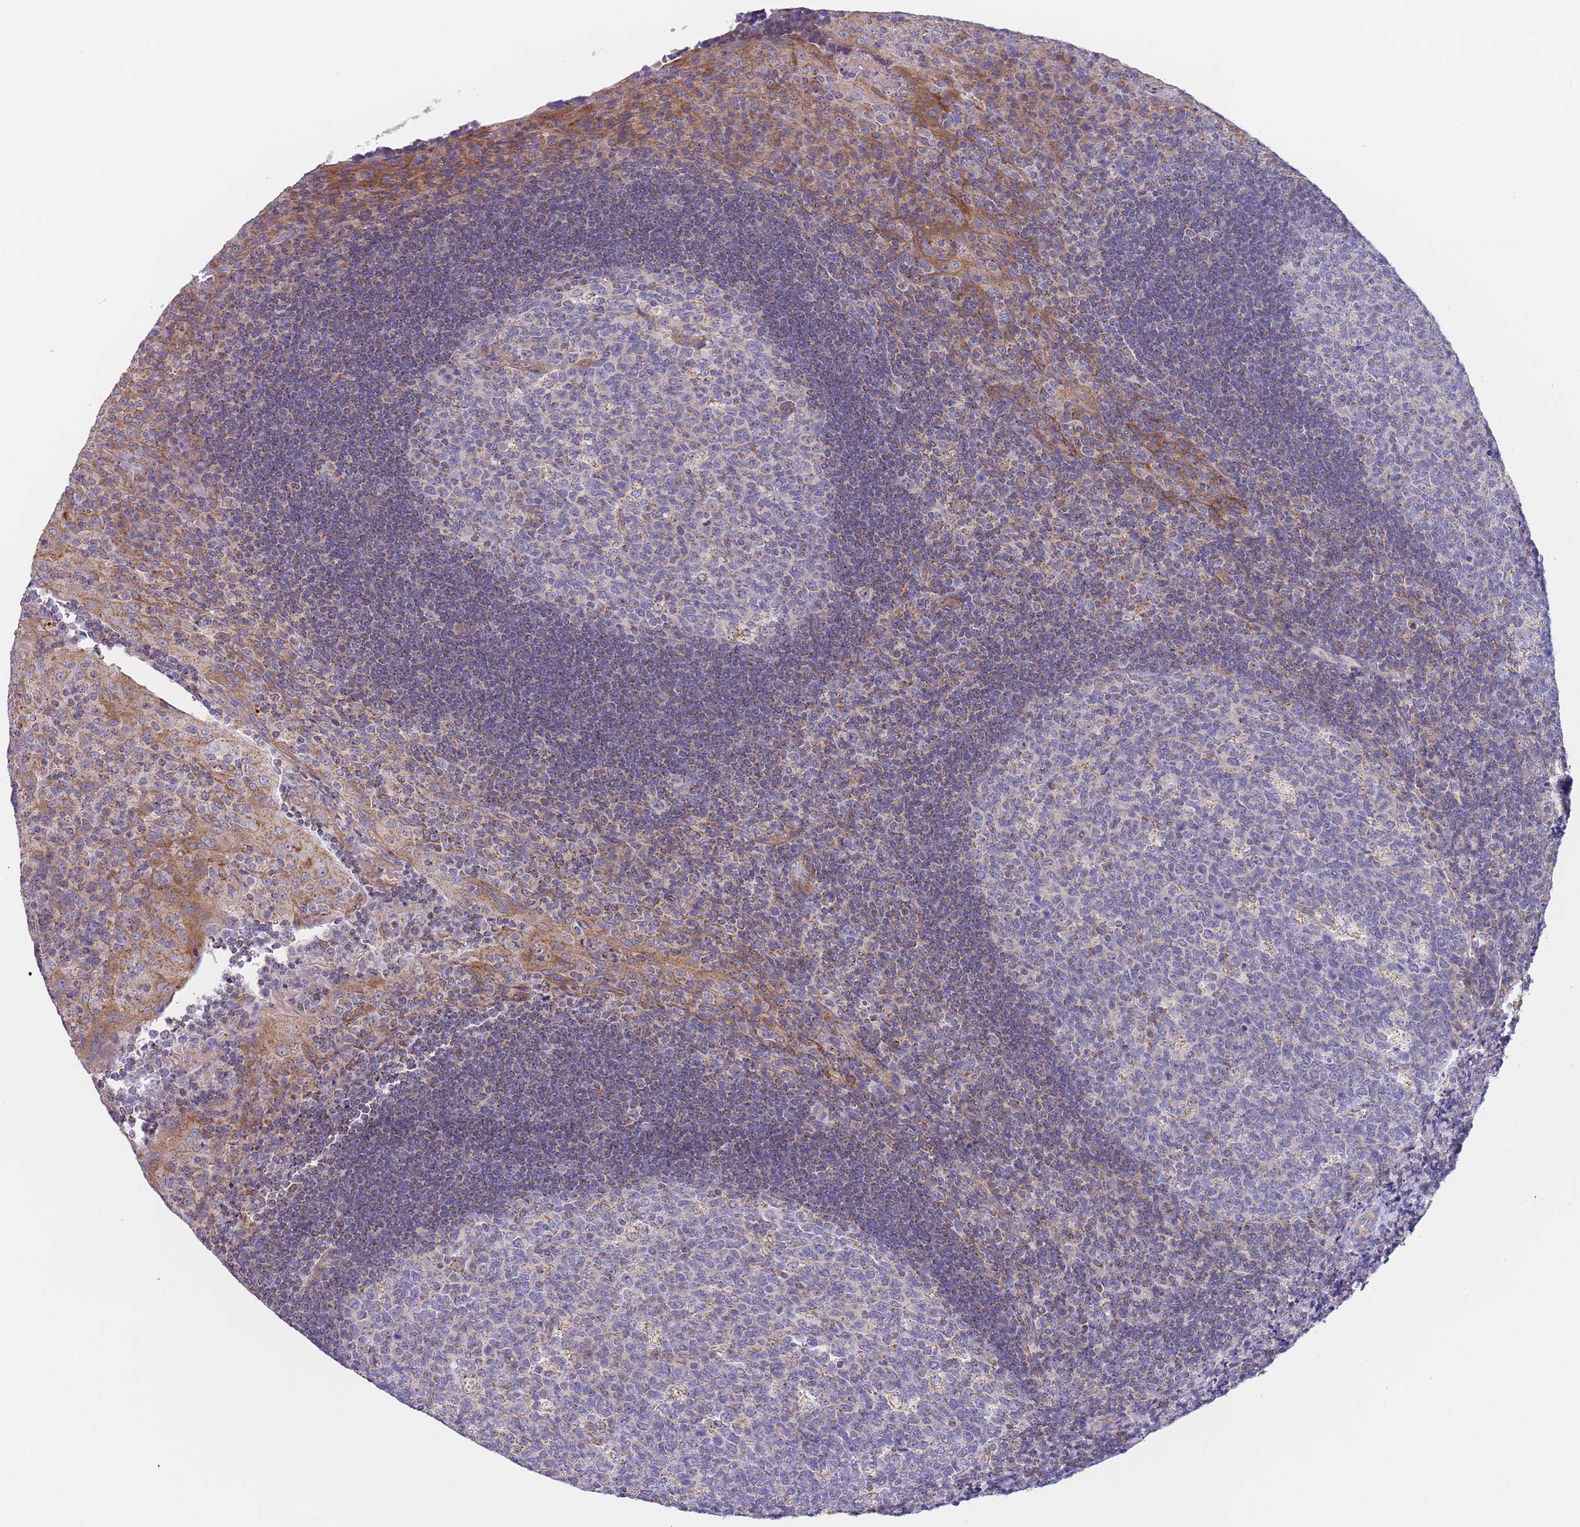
{"staining": {"intensity": "weak", "quantity": "<25%", "location": "cytoplasmic/membranous"}, "tissue": "tonsil", "cell_type": "Germinal center cells", "image_type": "normal", "snomed": [{"axis": "morphology", "description": "Normal tissue, NOS"}, {"axis": "topography", "description": "Tonsil"}], "caption": "DAB (3,3'-diaminobenzidine) immunohistochemical staining of normal human tonsil displays no significant staining in germinal center cells.", "gene": "PWWP3A", "patient": {"sex": "male", "age": 17}}